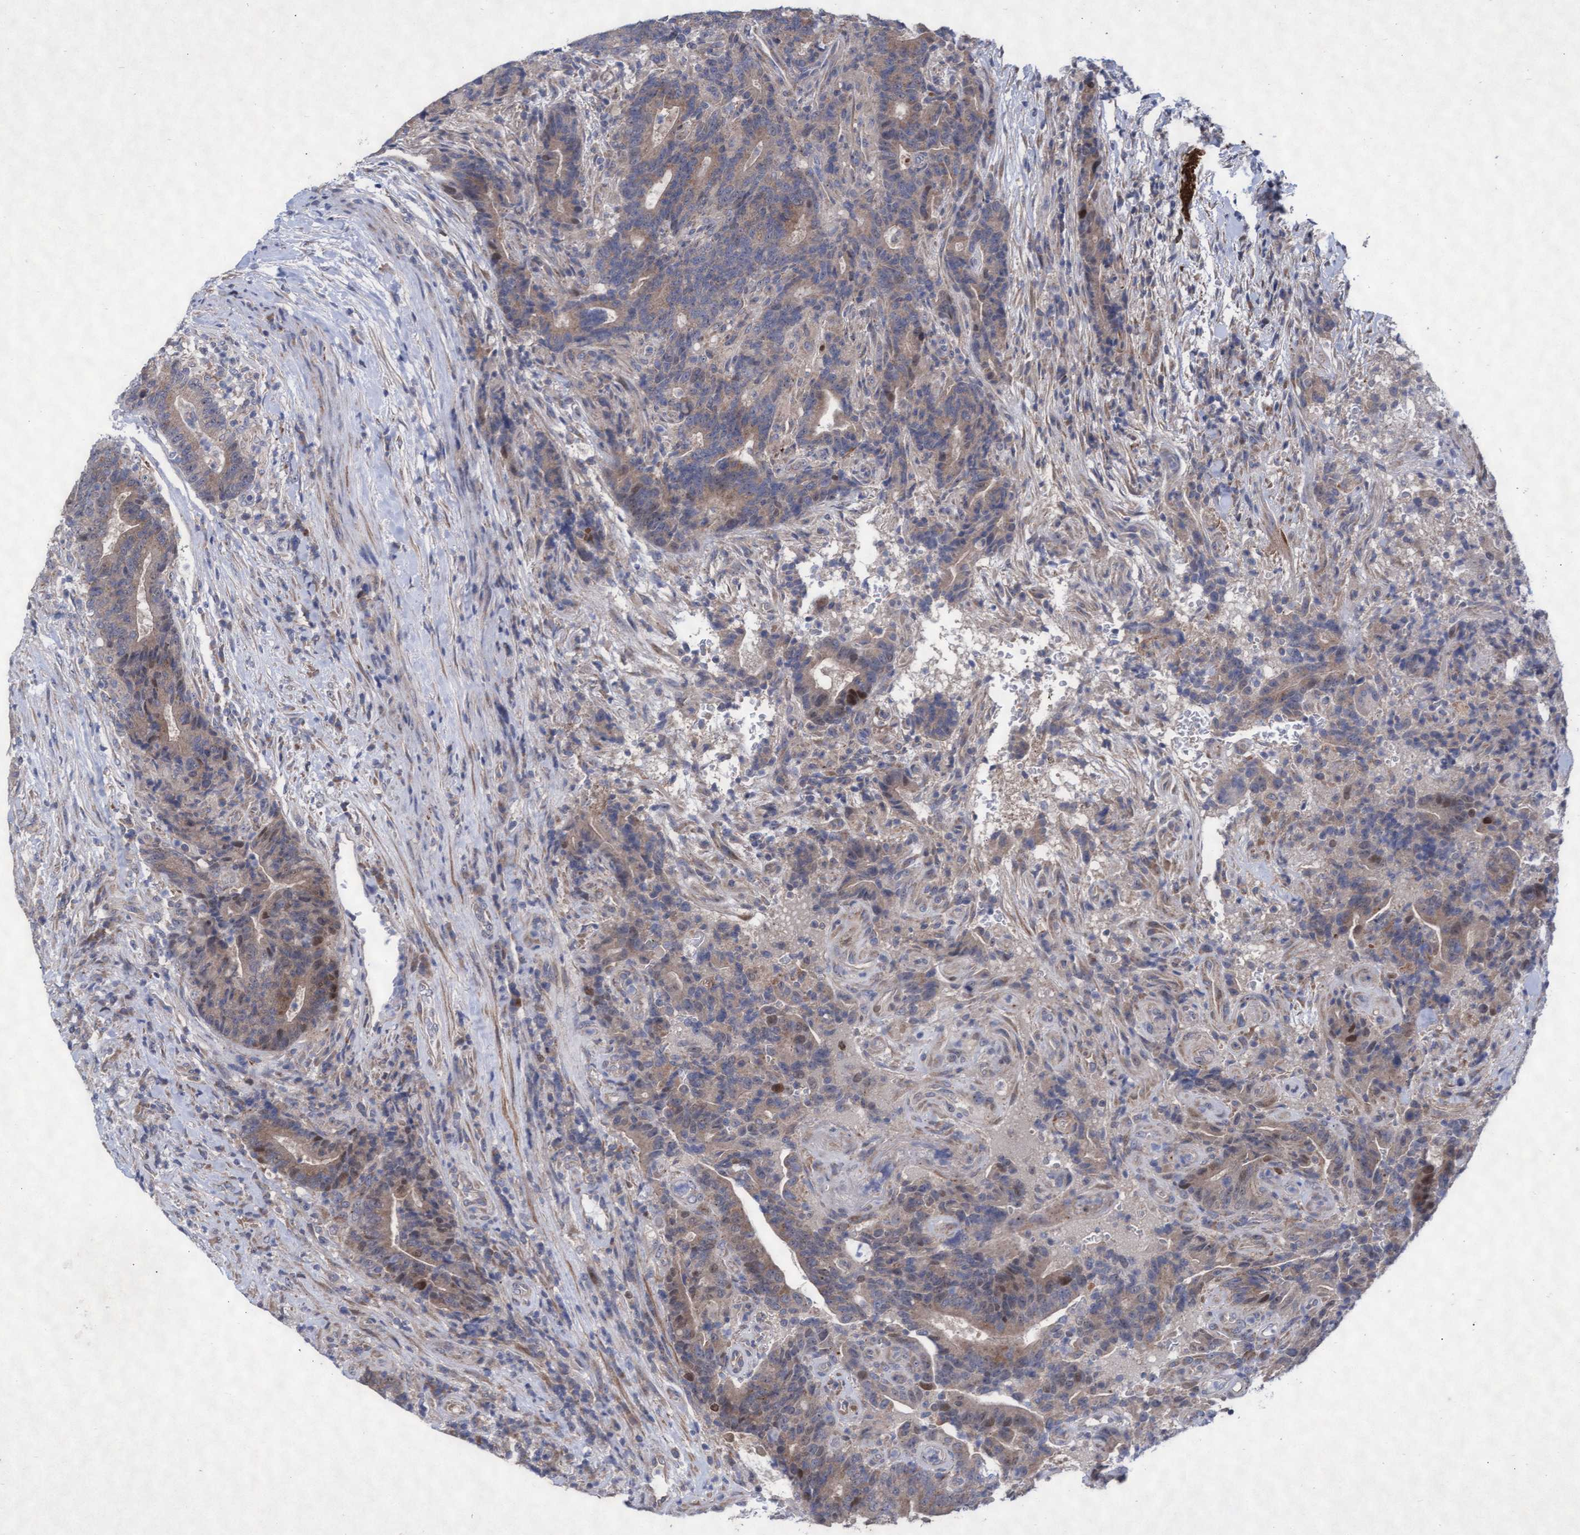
{"staining": {"intensity": "weak", "quantity": ">75%", "location": "cytoplasmic/membranous"}, "tissue": "colorectal cancer", "cell_type": "Tumor cells", "image_type": "cancer", "snomed": [{"axis": "morphology", "description": "Normal tissue, NOS"}, {"axis": "morphology", "description": "Adenocarcinoma, NOS"}, {"axis": "topography", "description": "Colon"}], "caption": "High-power microscopy captured an immunohistochemistry (IHC) histopathology image of adenocarcinoma (colorectal), revealing weak cytoplasmic/membranous positivity in about >75% of tumor cells.", "gene": "ABCF2", "patient": {"sex": "female", "age": 75}}